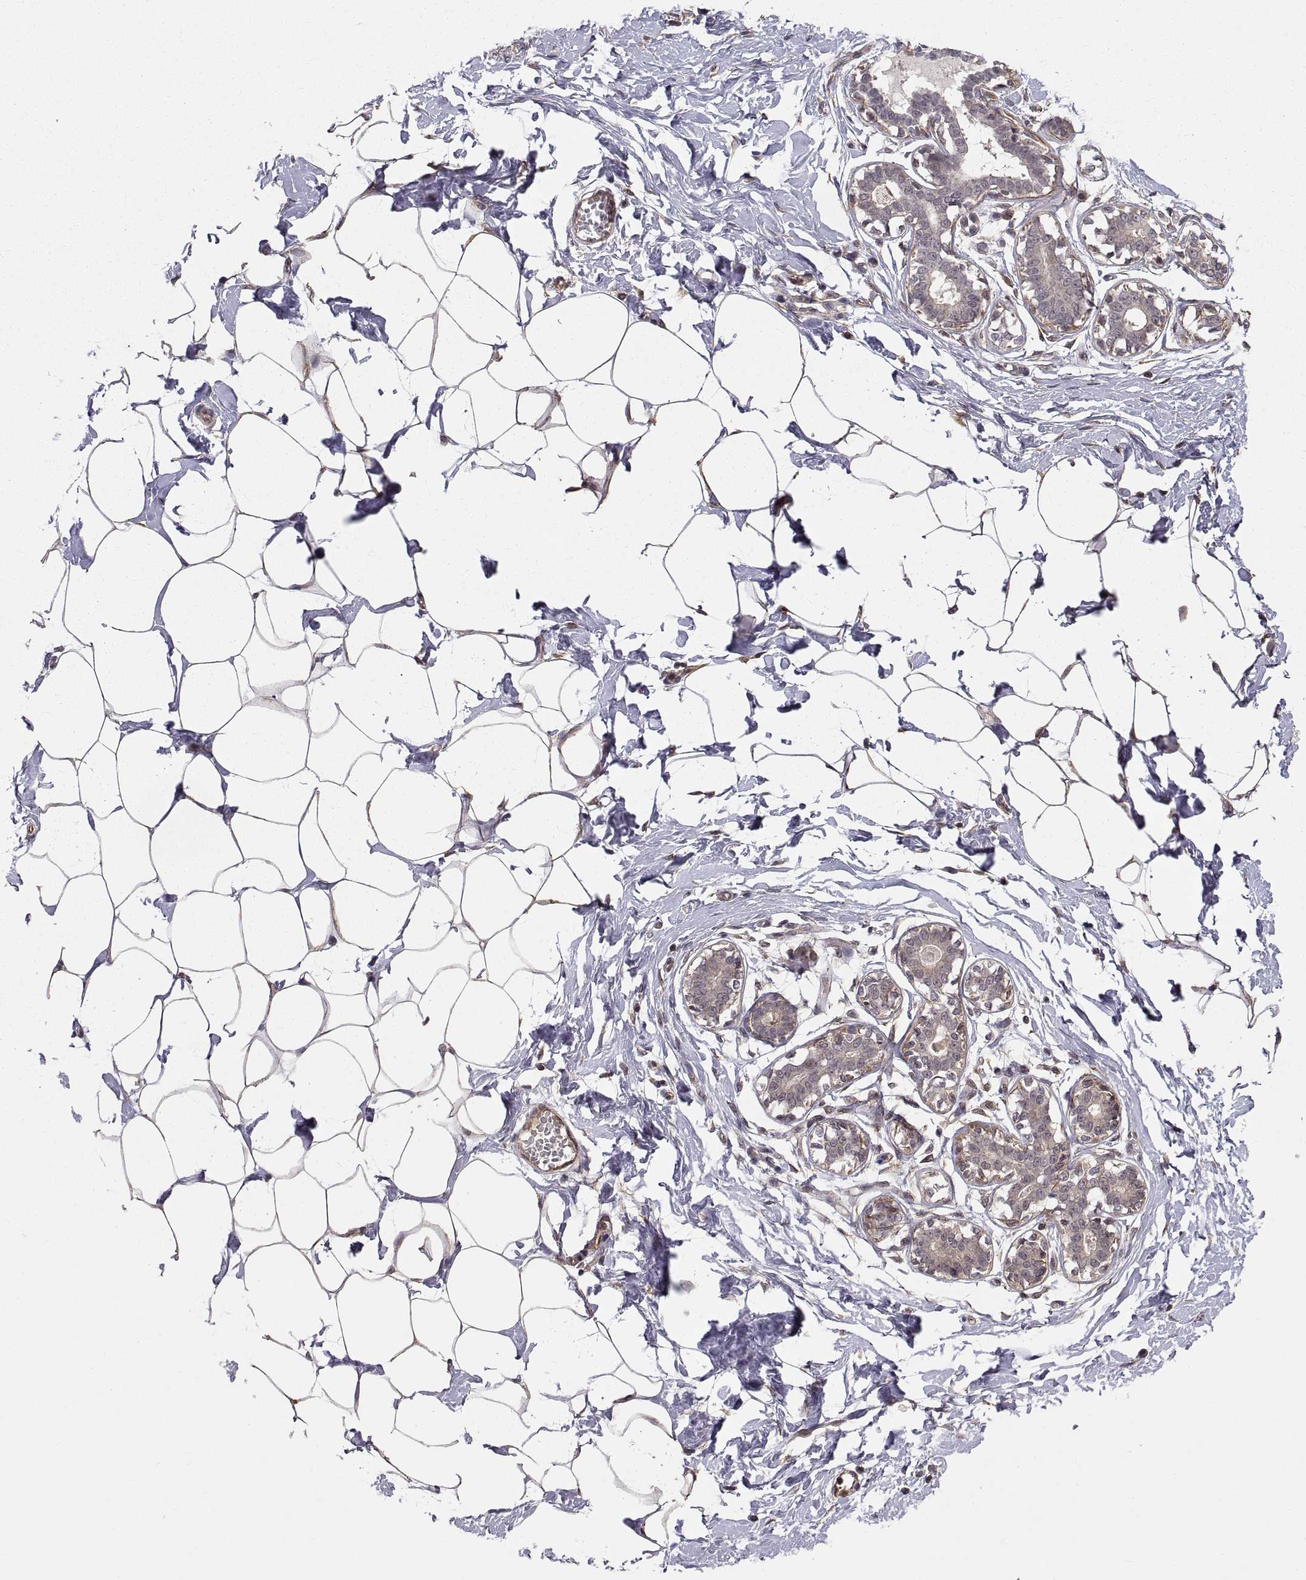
{"staining": {"intensity": "weak", "quantity": "25%-75%", "location": "cytoplasmic/membranous"}, "tissue": "breast", "cell_type": "Adipocytes", "image_type": "normal", "snomed": [{"axis": "morphology", "description": "Normal tissue, NOS"}, {"axis": "morphology", "description": "Lobular carcinoma, in situ"}, {"axis": "topography", "description": "Breast"}], "caption": "A histopathology image of breast stained for a protein exhibits weak cytoplasmic/membranous brown staining in adipocytes. Nuclei are stained in blue.", "gene": "ABL2", "patient": {"sex": "female", "age": 35}}